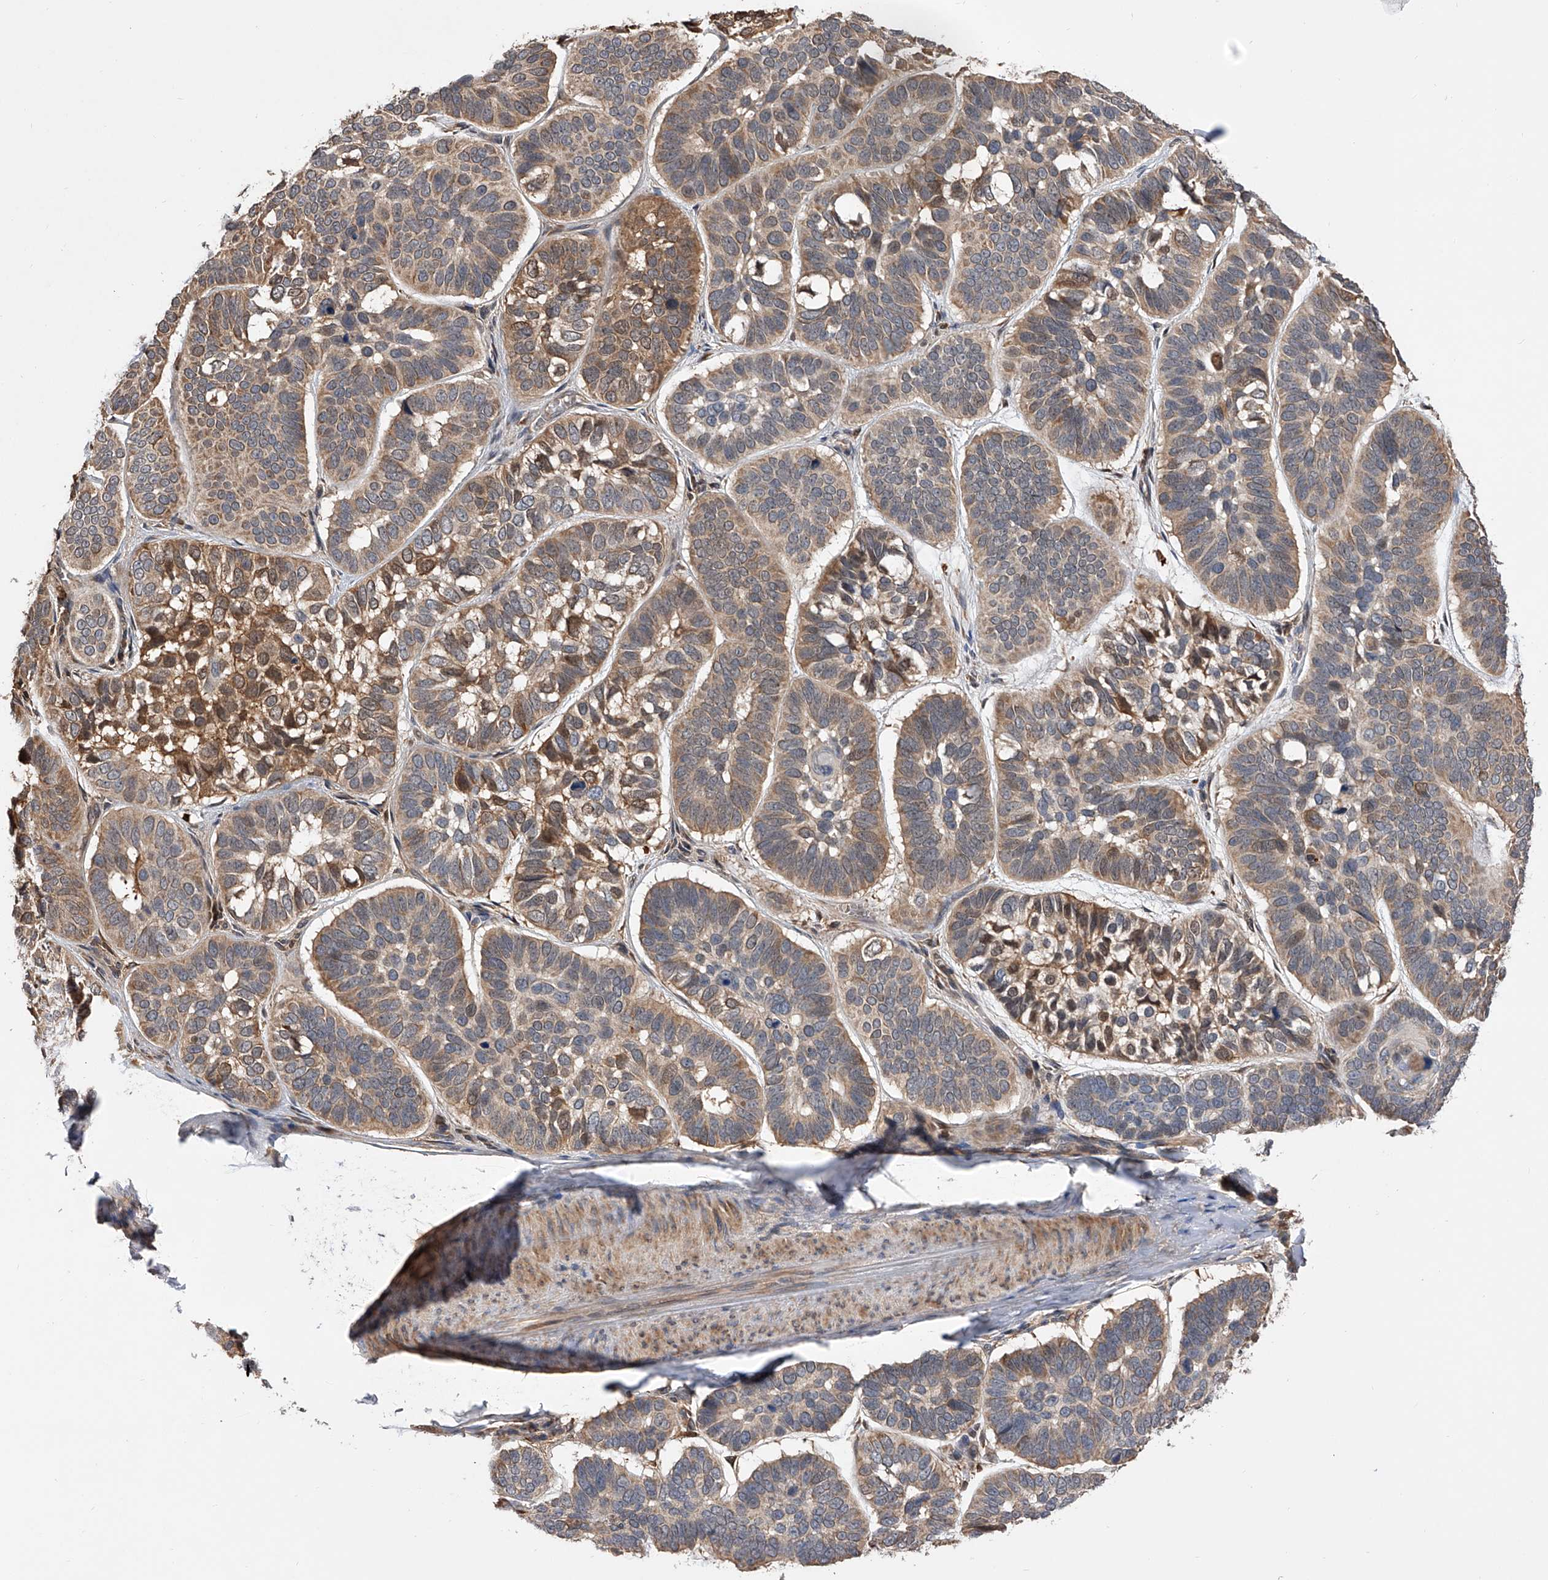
{"staining": {"intensity": "moderate", "quantity": "25%-75%", "location": "cytoplasmic/membranous"}, "tissue": "skin cancer", "cell_type": "Tumor cells", "image_type": "cancer", "snomed": [{"axis": "morphology", "description": "Basal cell carcinoma"}, {"axis": "topography", "description": "Skin"}], "caption": "Immunohistochemistry histopathology image of neoplastic tissue: skin cancer (basal cell carcinoma) stained using immunohistochemistry exhibits medium levels of moderate protein expression localized specifically in the cytoplasmic/membranous of tumor cells, appearing as a cytoplasmic/membranous brown color.", "gene": "GMDS", "patient": {"sex": "male", "age": 62}}